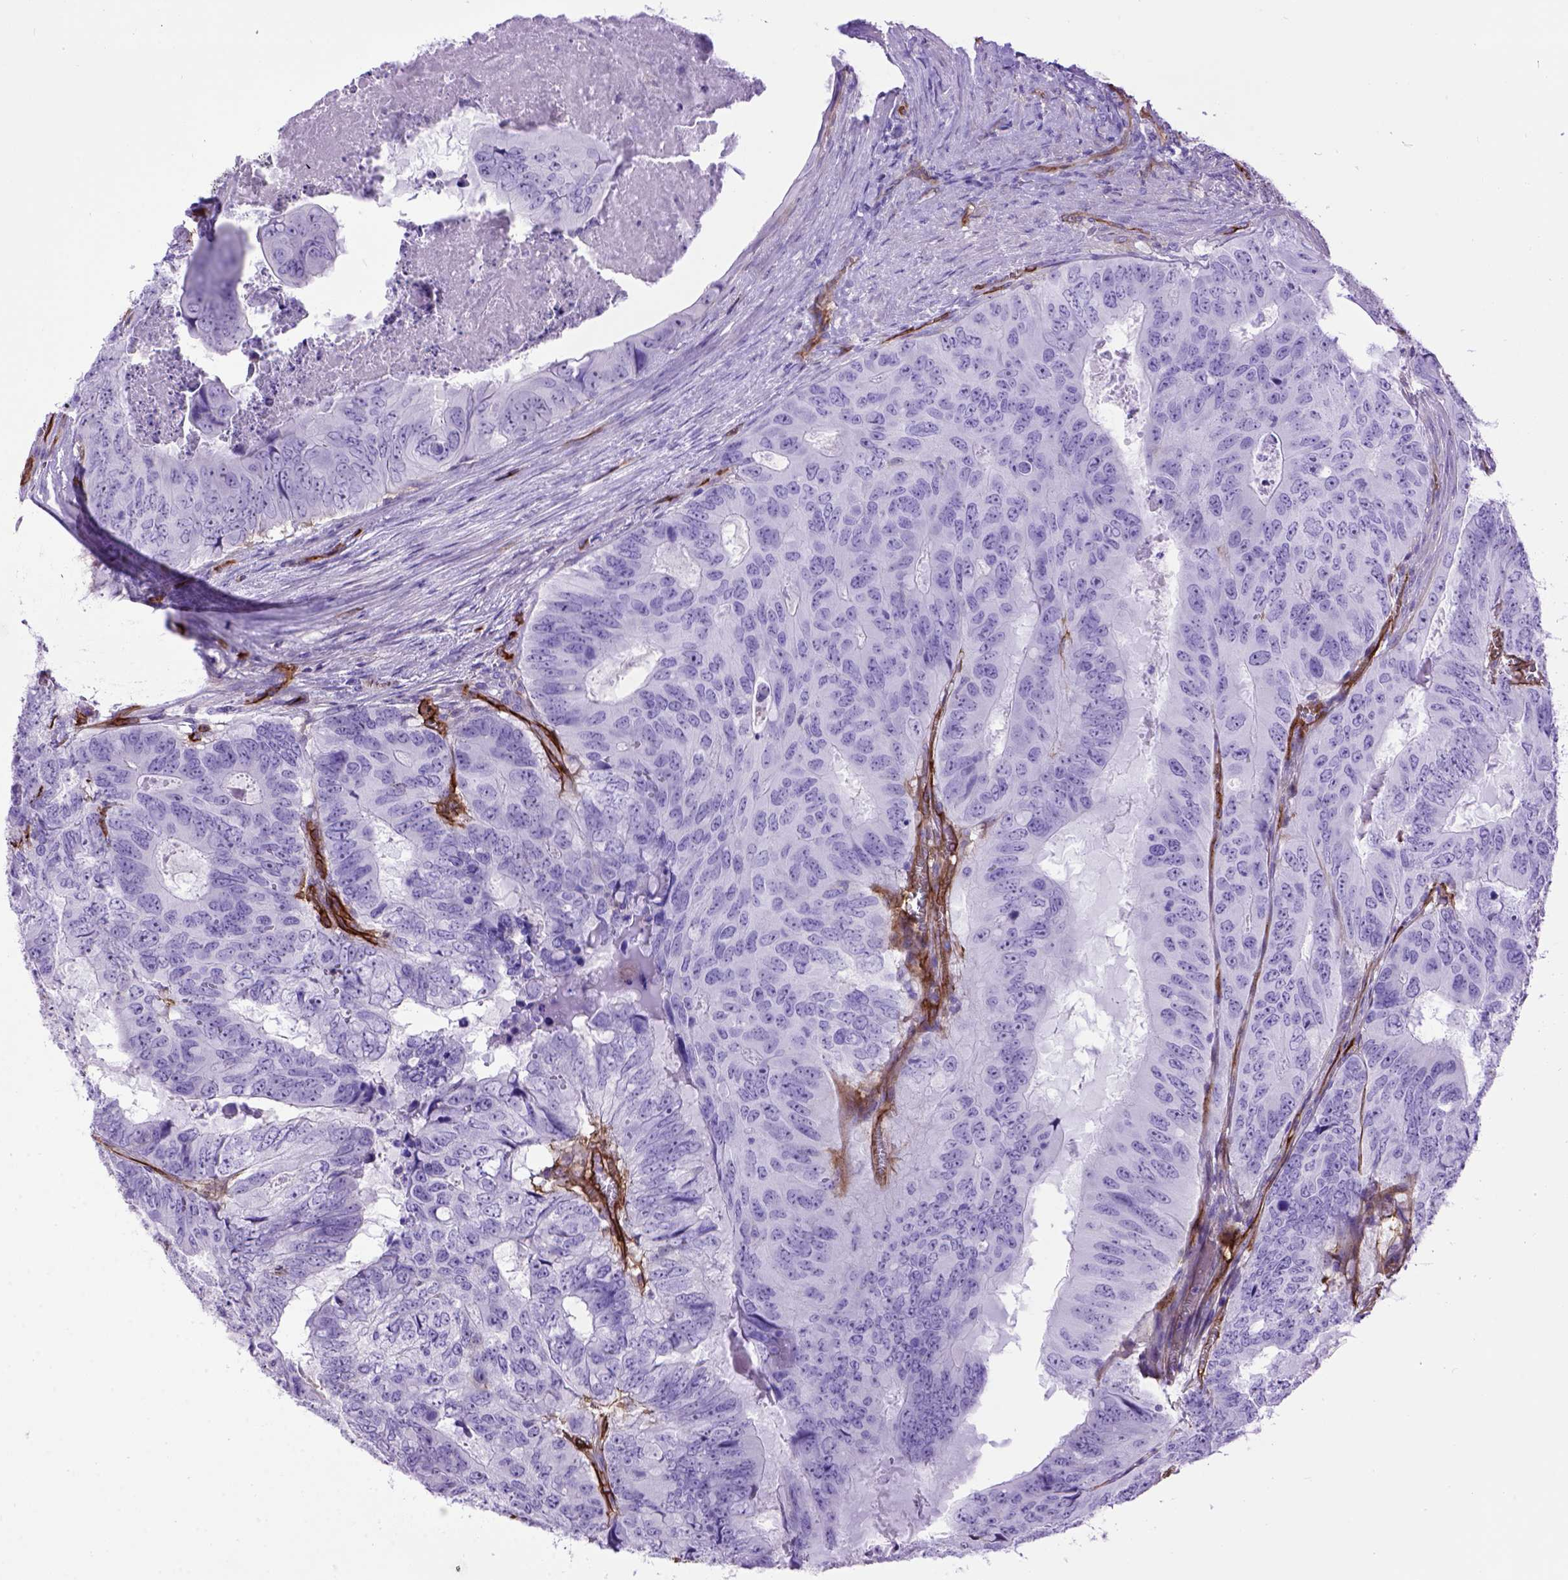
{"staining": {"intensity": "negative", "quantity": "none", "location": "none"}, "tissue": "colorectal cancer", "cell_type": "Tumor cells", "image_type": "cancer", "snomed": [{"axis": "morphology", "description": "Adenocarcinoma, NOS"}, {"axis": "topography", "description": "Colon"}], "caption": "IHC photomicrograph of neoplastic tissue: human colorectal cancer (adenocarcinoma) stained with DAB reveals no significant protein staining in tumor cells.", "gene": "ENG", "patient": {"sex": "male", "age": 79}}